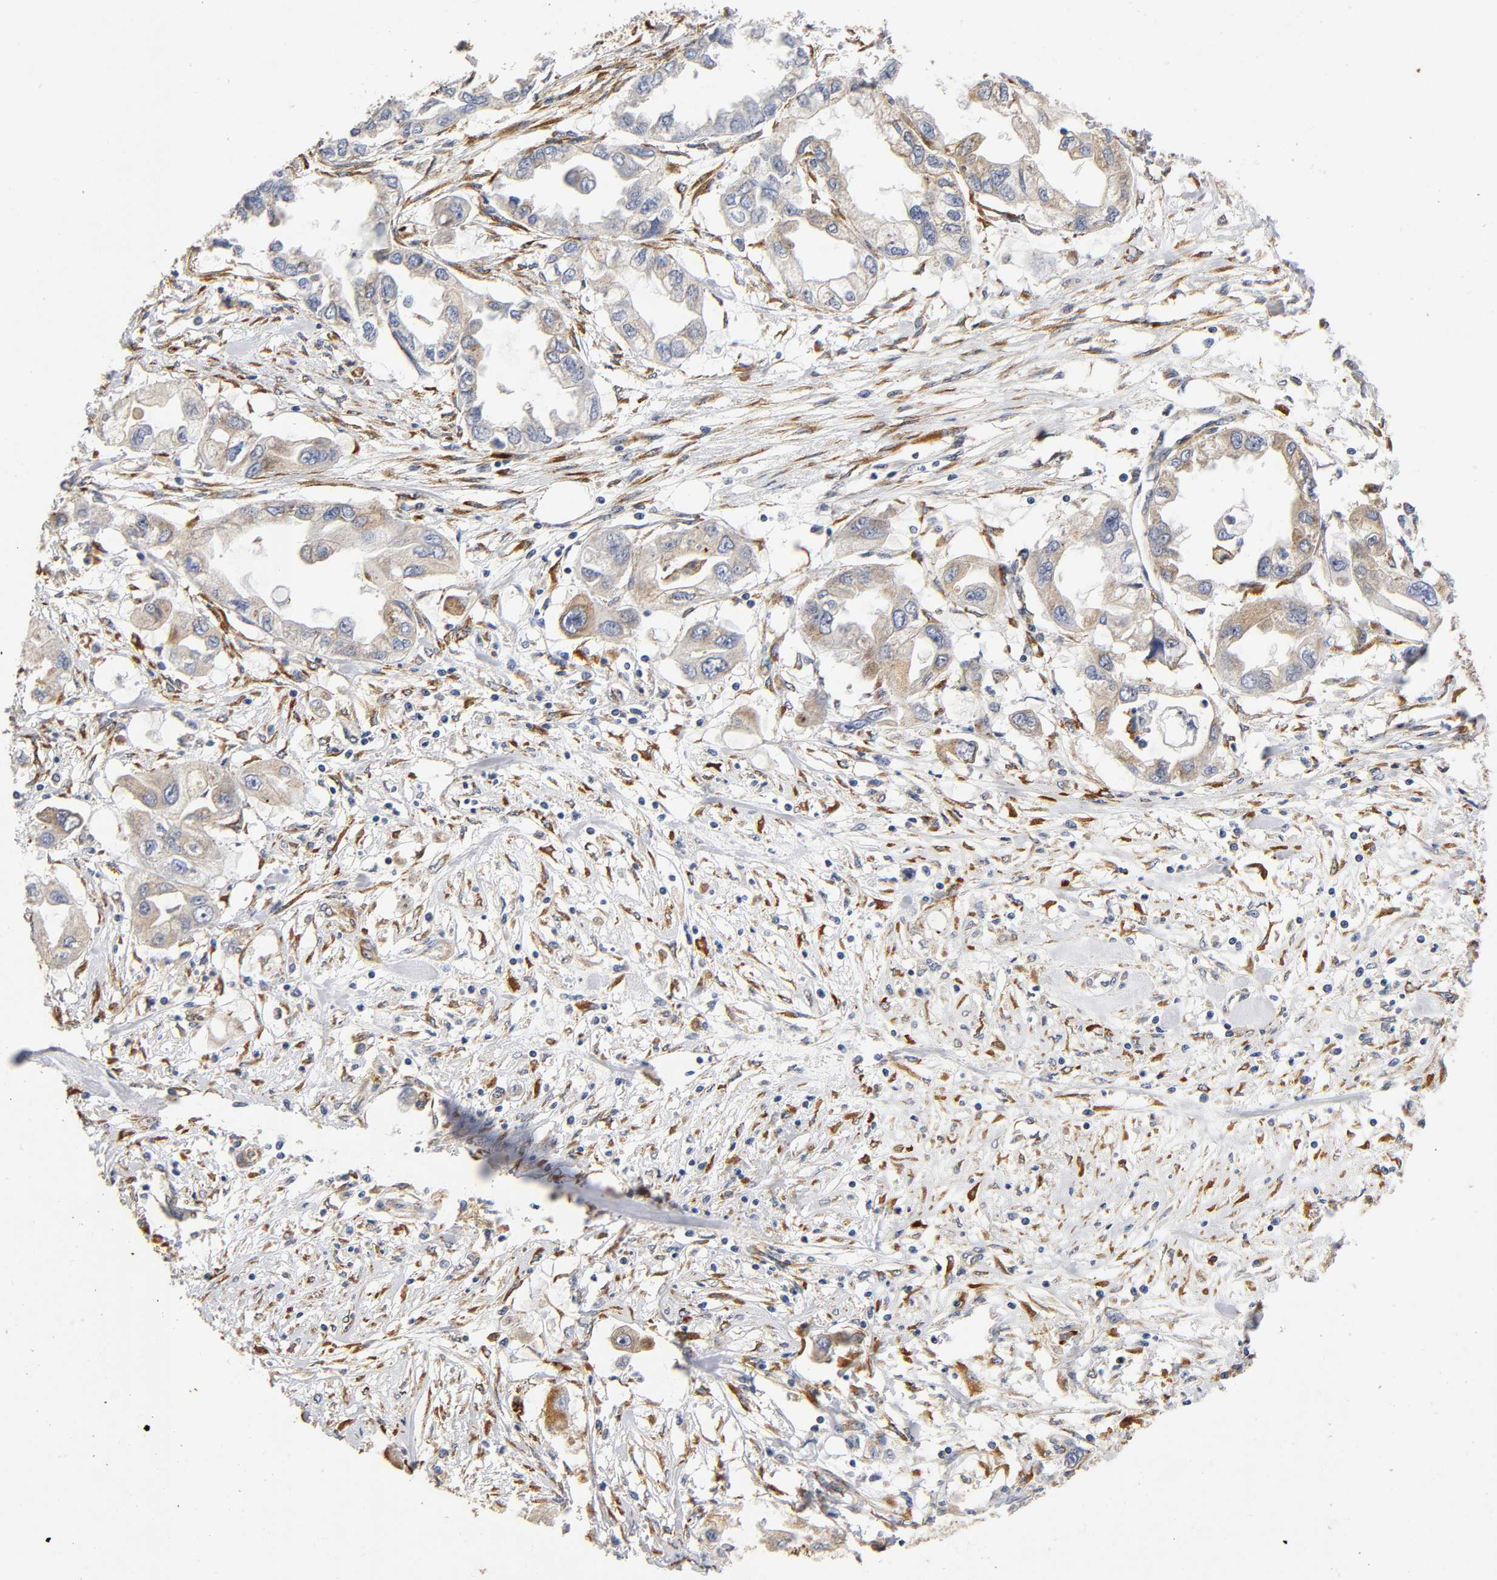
{"staining": {"intensity": "moderate", "quantity": ">75%", "location": "cytoplasmic/membranous"}, "tissue": "endometrial cancer", "cell_type": "Tumor cells", "image_type": "cancer", "snomed": [{"axis": "morphology", "description": "Adenocarcinoma, NOS"}, {"axis": "topography", "description": "Endometrium"}], "caption": "Tumor cells demonstrate medium levels of moderate cytoplasmic/membranous staining in about >75% of cells in human endometrial cancer. The staining was performed using DAB (3,3'-diaminobenzidine) to visualize the protein expression in brown, while the nuclei were stained in blue with hematoxylin (Magnification: 20x).", "gene": "SOS2", "patient": {"sex": "female", "age": 67}}